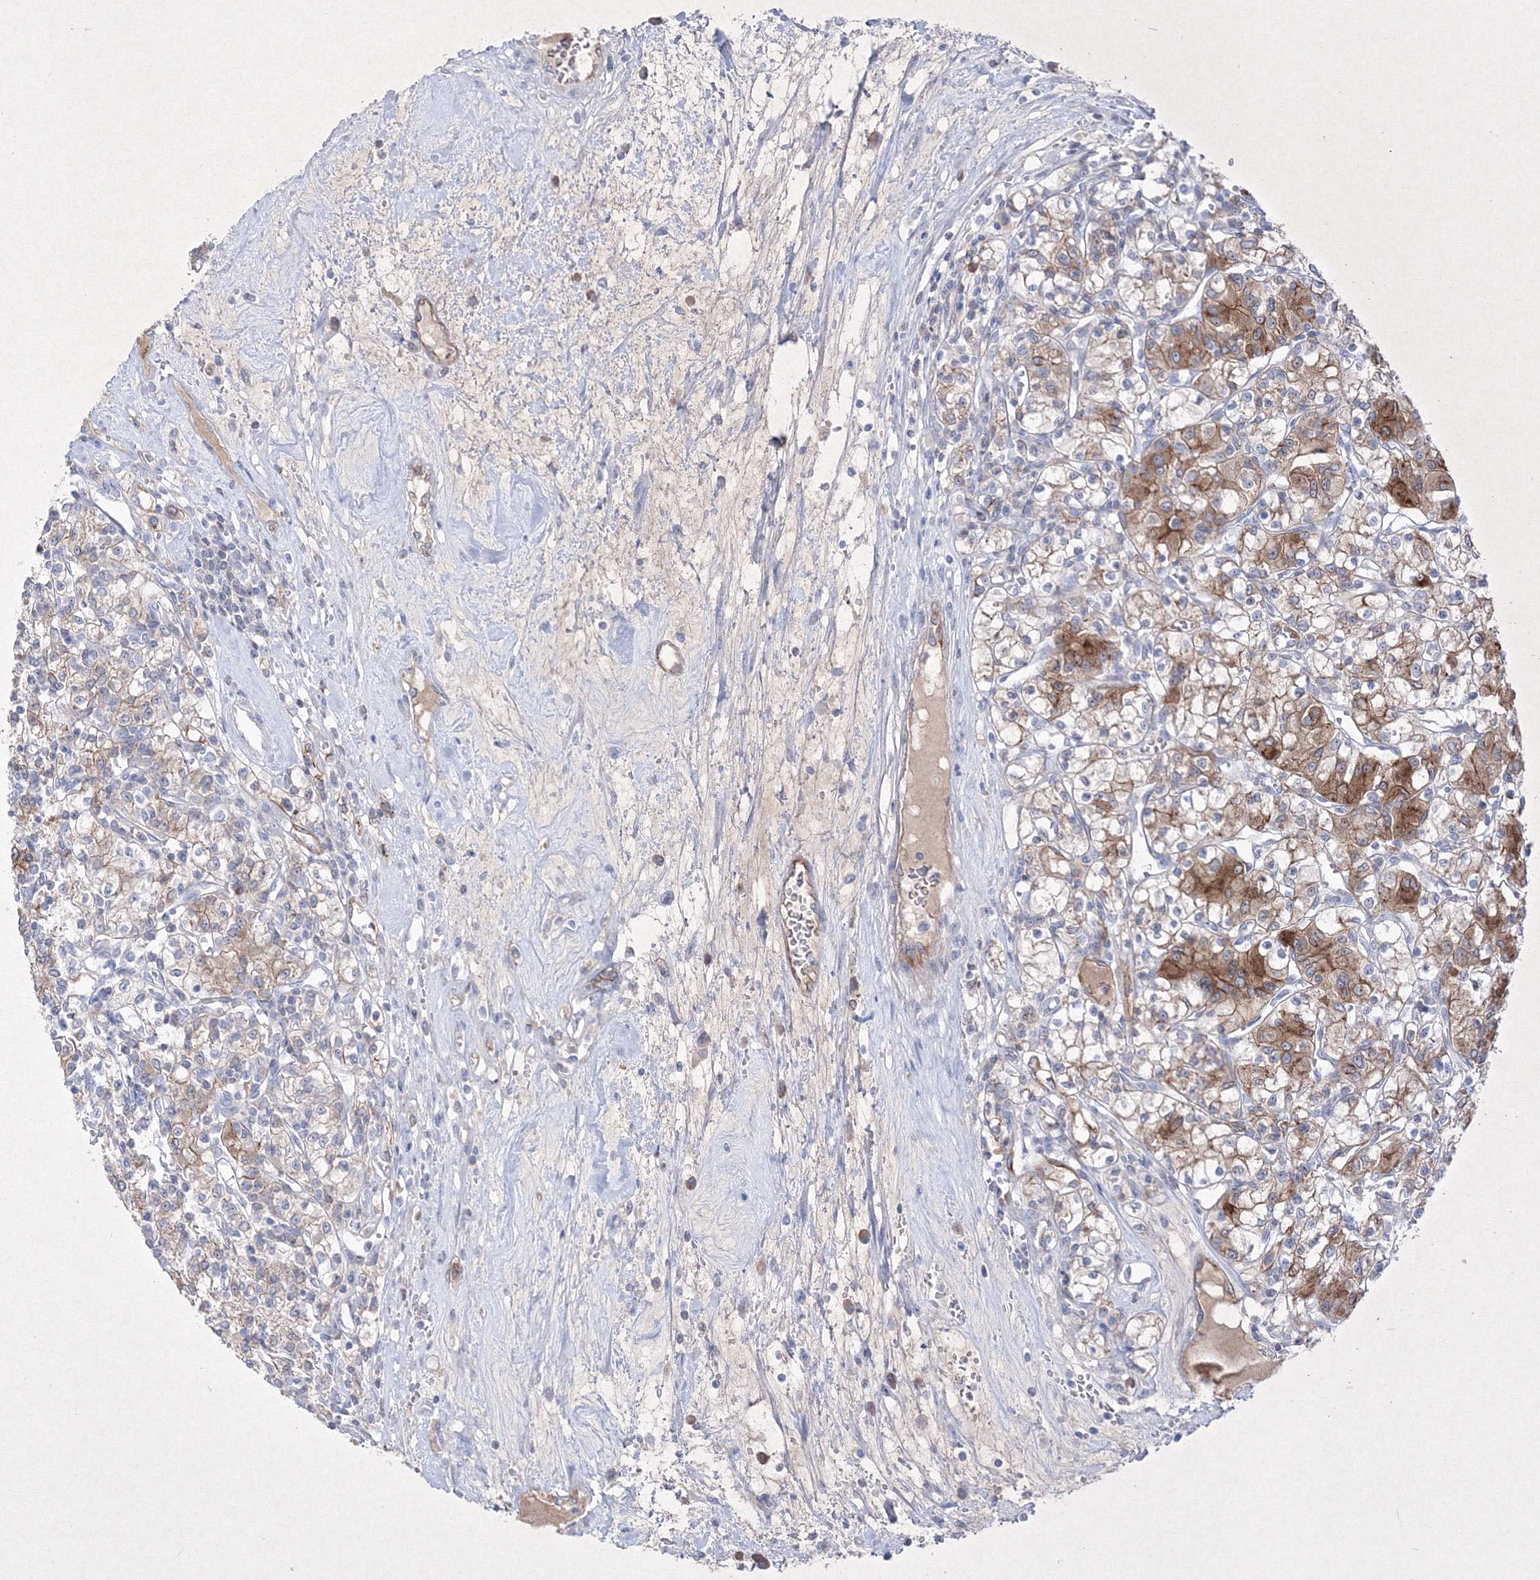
{"staining": {"intensity": "strong", "quantity": "<25%", "location": "cytoplasmic/membranous"}, "tissue": "renal cancer", "cell_type": "Tumor cells", "image_type": "cancer", "snomed": [{"axis": "morphology", "description": "Adenocarcinoma, NOS"}, {"axis": "topography", "description": "Kidney"}], "caption": "High-magnification brightfield microscopy of renal cancer (adenocarcinoma) stained with DAB (3,3'-diaminobenzidine) (brown) and counterstained with hematoxylin (blue). tumor cells exhibit strong cytoplasmic/membranous positivity is identified in approximately<25% of cells. Using DAB (3,3'-diaminobenzidine) (brown) and hematoxylin (blue) stains, captured at high magnification using brightfield microscopy.", "gene": "TMEM139", "patient": {"sex": "female", "age": 59}}